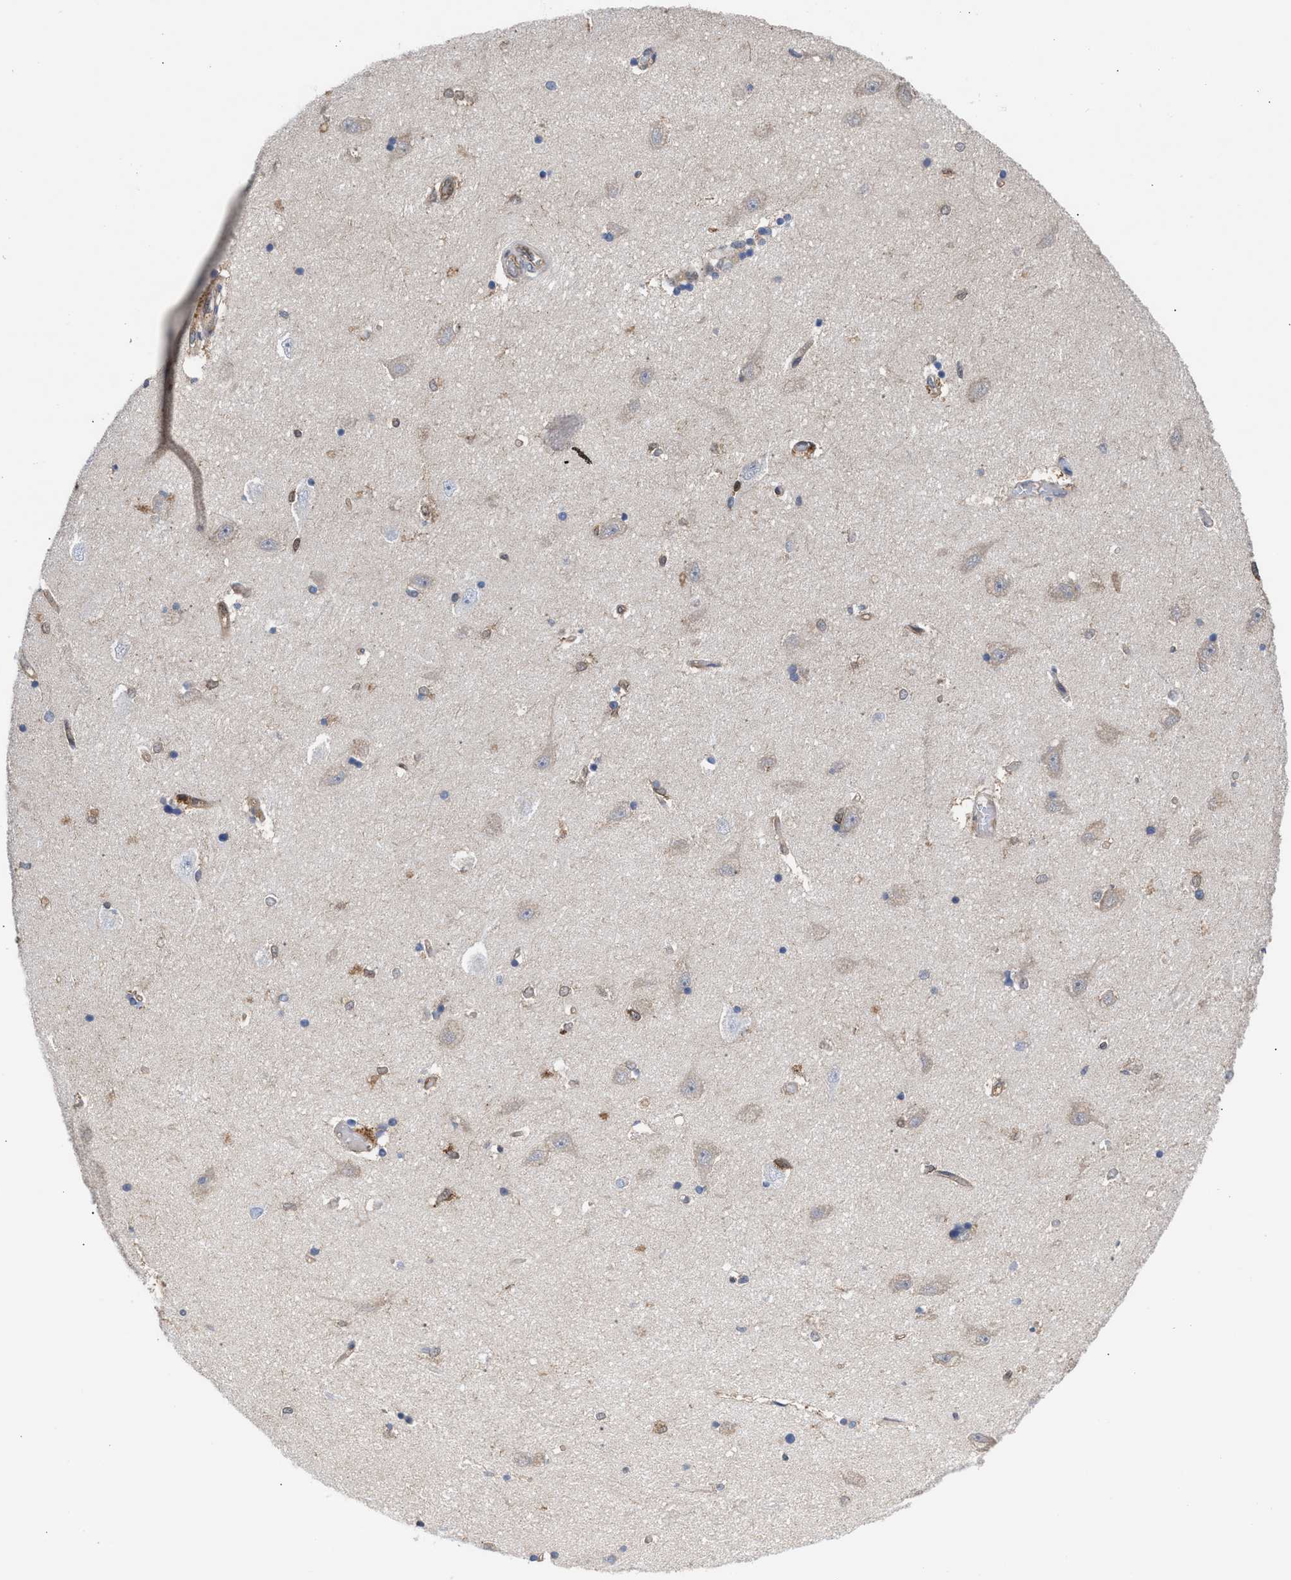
{"staining": {"intensity": "negative", "quantity": "none", "location": "none"}, "tissue": "hippocampus", "cell_type": "Glial cells", "image_type": "normal", "snomed": [{"axis": "morphology", "description": "Normal tissue, NOS"}, {"axis": "topography", "description": "Hippocampus"}], "caption": "A micrograph of hippocampus stained for a protein displays no brown staining in glial cells. The staining was performed using DAB to visualize the protein expression in brown, while the nuclei were stained in blue with hematoxylin (Magnification: 20x).", "gene": "TP53I3", "patient": {"sex": "male", "age": 45}}